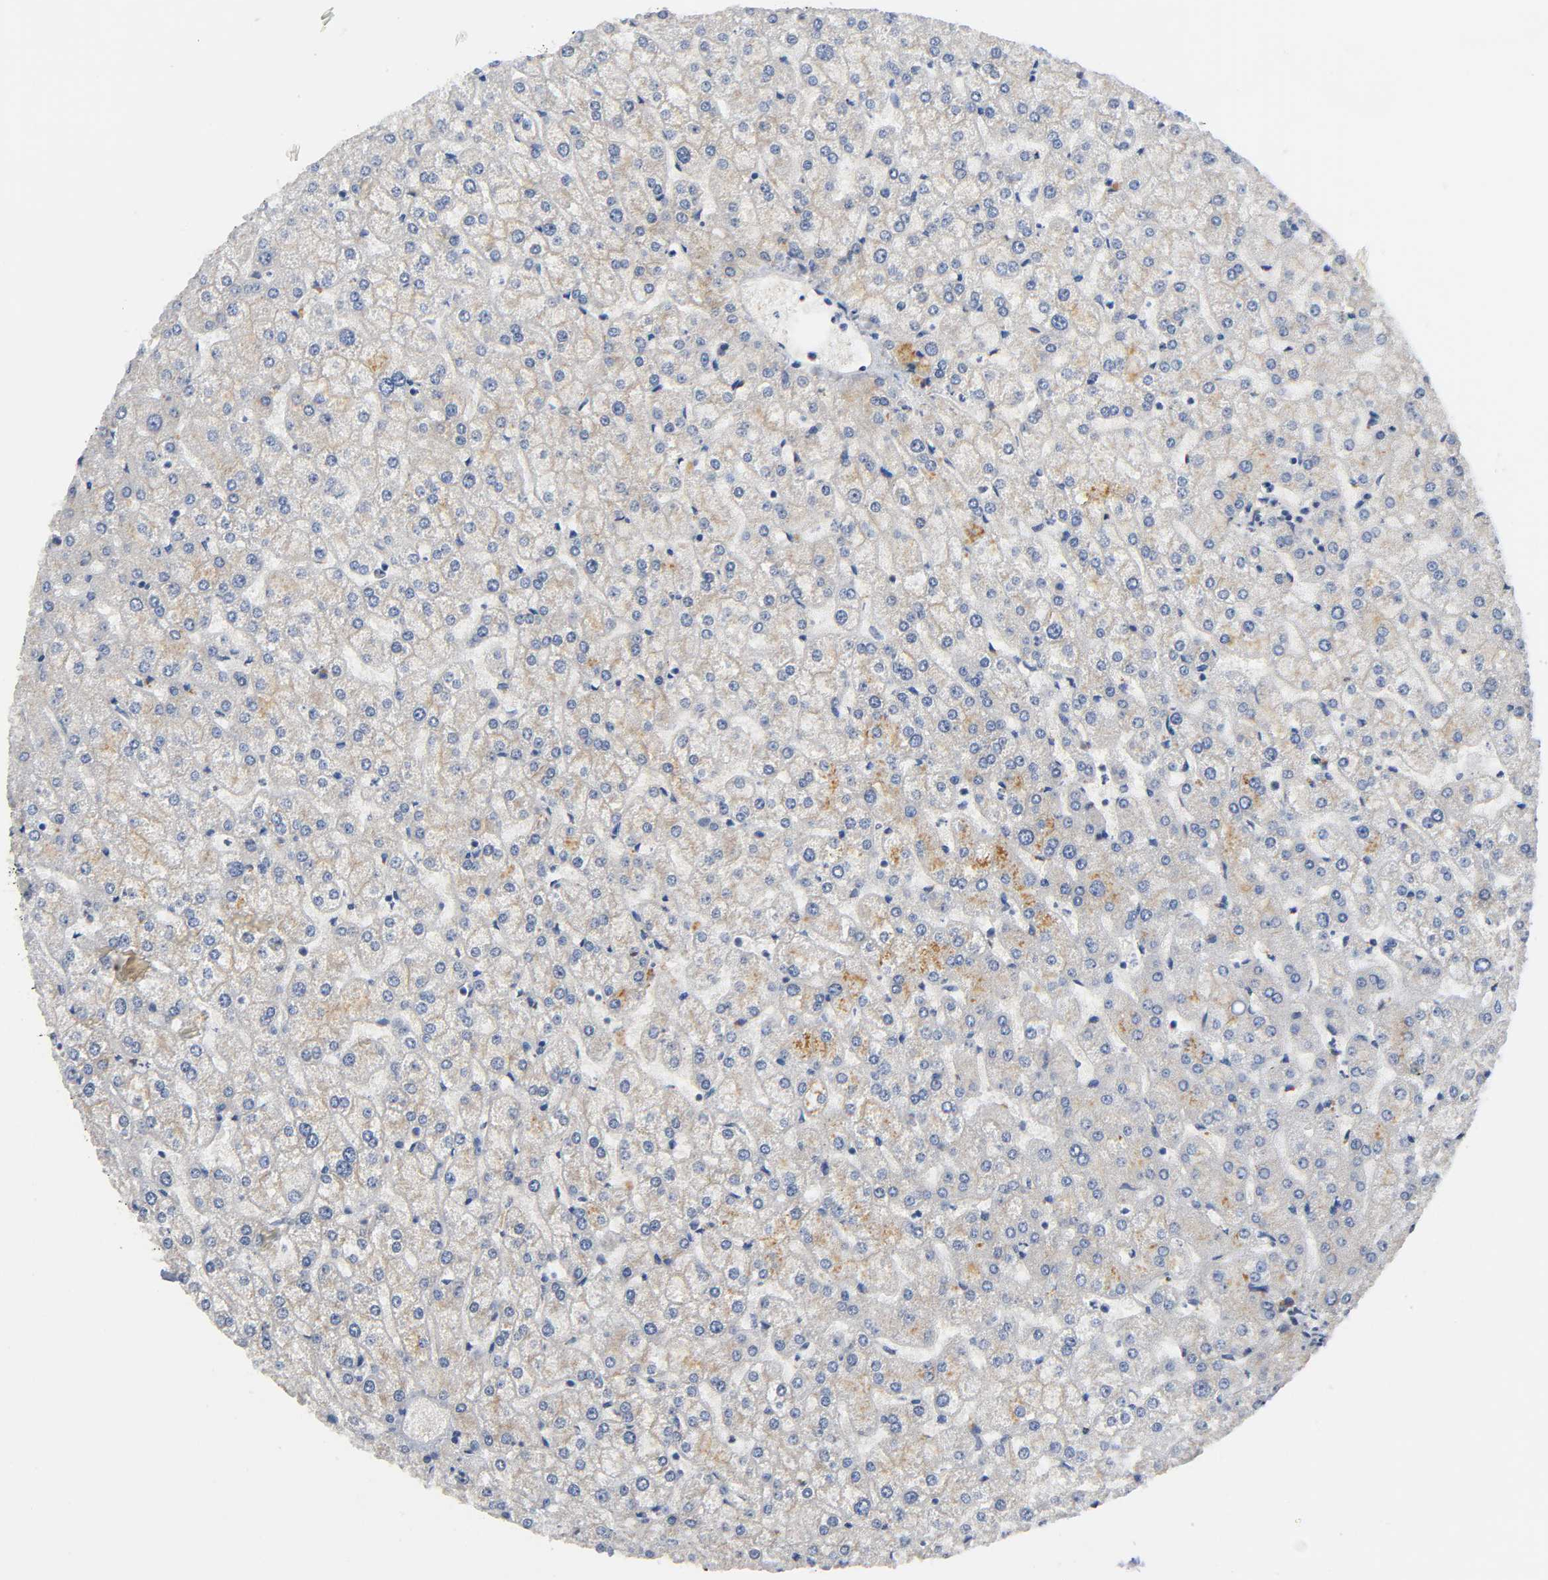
{"staining": {"intensity": "weak", "quantity": ">75%", "location": "cytoplasmic/membranous"}, "tissue": "liver", "cell_type": "Cholangiocytes", "image_type": "normal", "snomed": [{"axis": "morphology", "description": "Normal tissue, NOS"}, {"axis": "topography", "description": "Liver"}], "caption": "Immunohistochemistry image of normal liver: human liver stained using IHC demonstrates low levels of weak protein expression localized specifically in the cytoplasmic/membranous of cholangiocytes, appearing as a cytoplasmic/membranous brown color.", "gene": "HDAC6", "patient": {"sex": "female", "age": 32}}